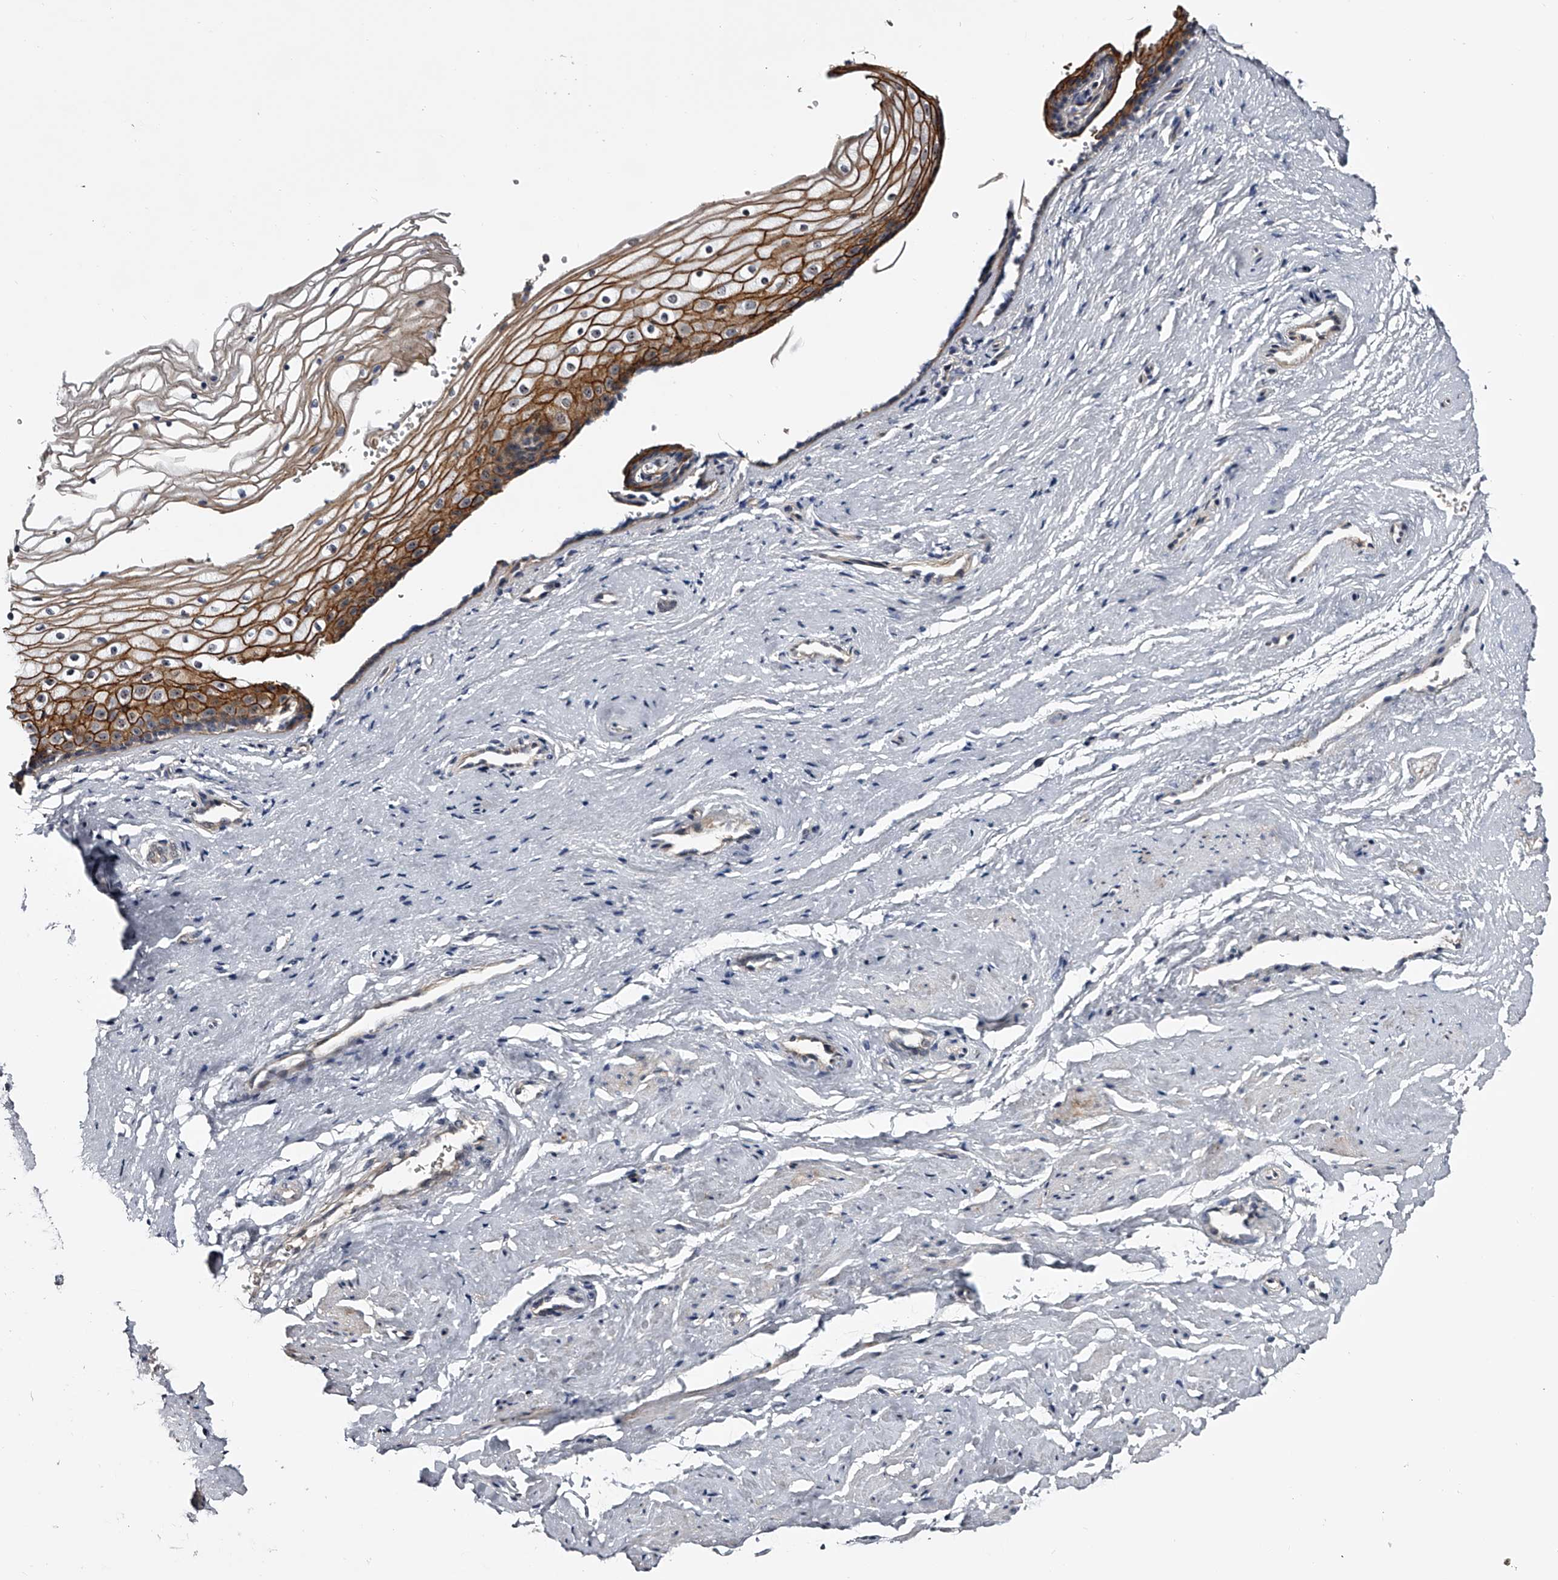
{"staining": {"intensity": "moderate", "quantity": "25%-75%", "location": "cytoplasmic/membranous,nuclear"}, "tissue": "vagina", "cell_type": "Squamous epithelial cells", "image_type": "normal", "snomed": [{"axis": "morphology", "description": "Normal tissue, NOS"}, {"axis": "topography", "description": "Vagina"}], "caption": "This photomicrograph displays immunohistochemistry (IHC) staining of unremarkable human vagina, with medium moderate cytoplasmic/membranous,nuclear expression in about 25%-75% of squamous epithelial cells.", "gene": "MDN1", "patient": {"sex": "female", "age": 46}}